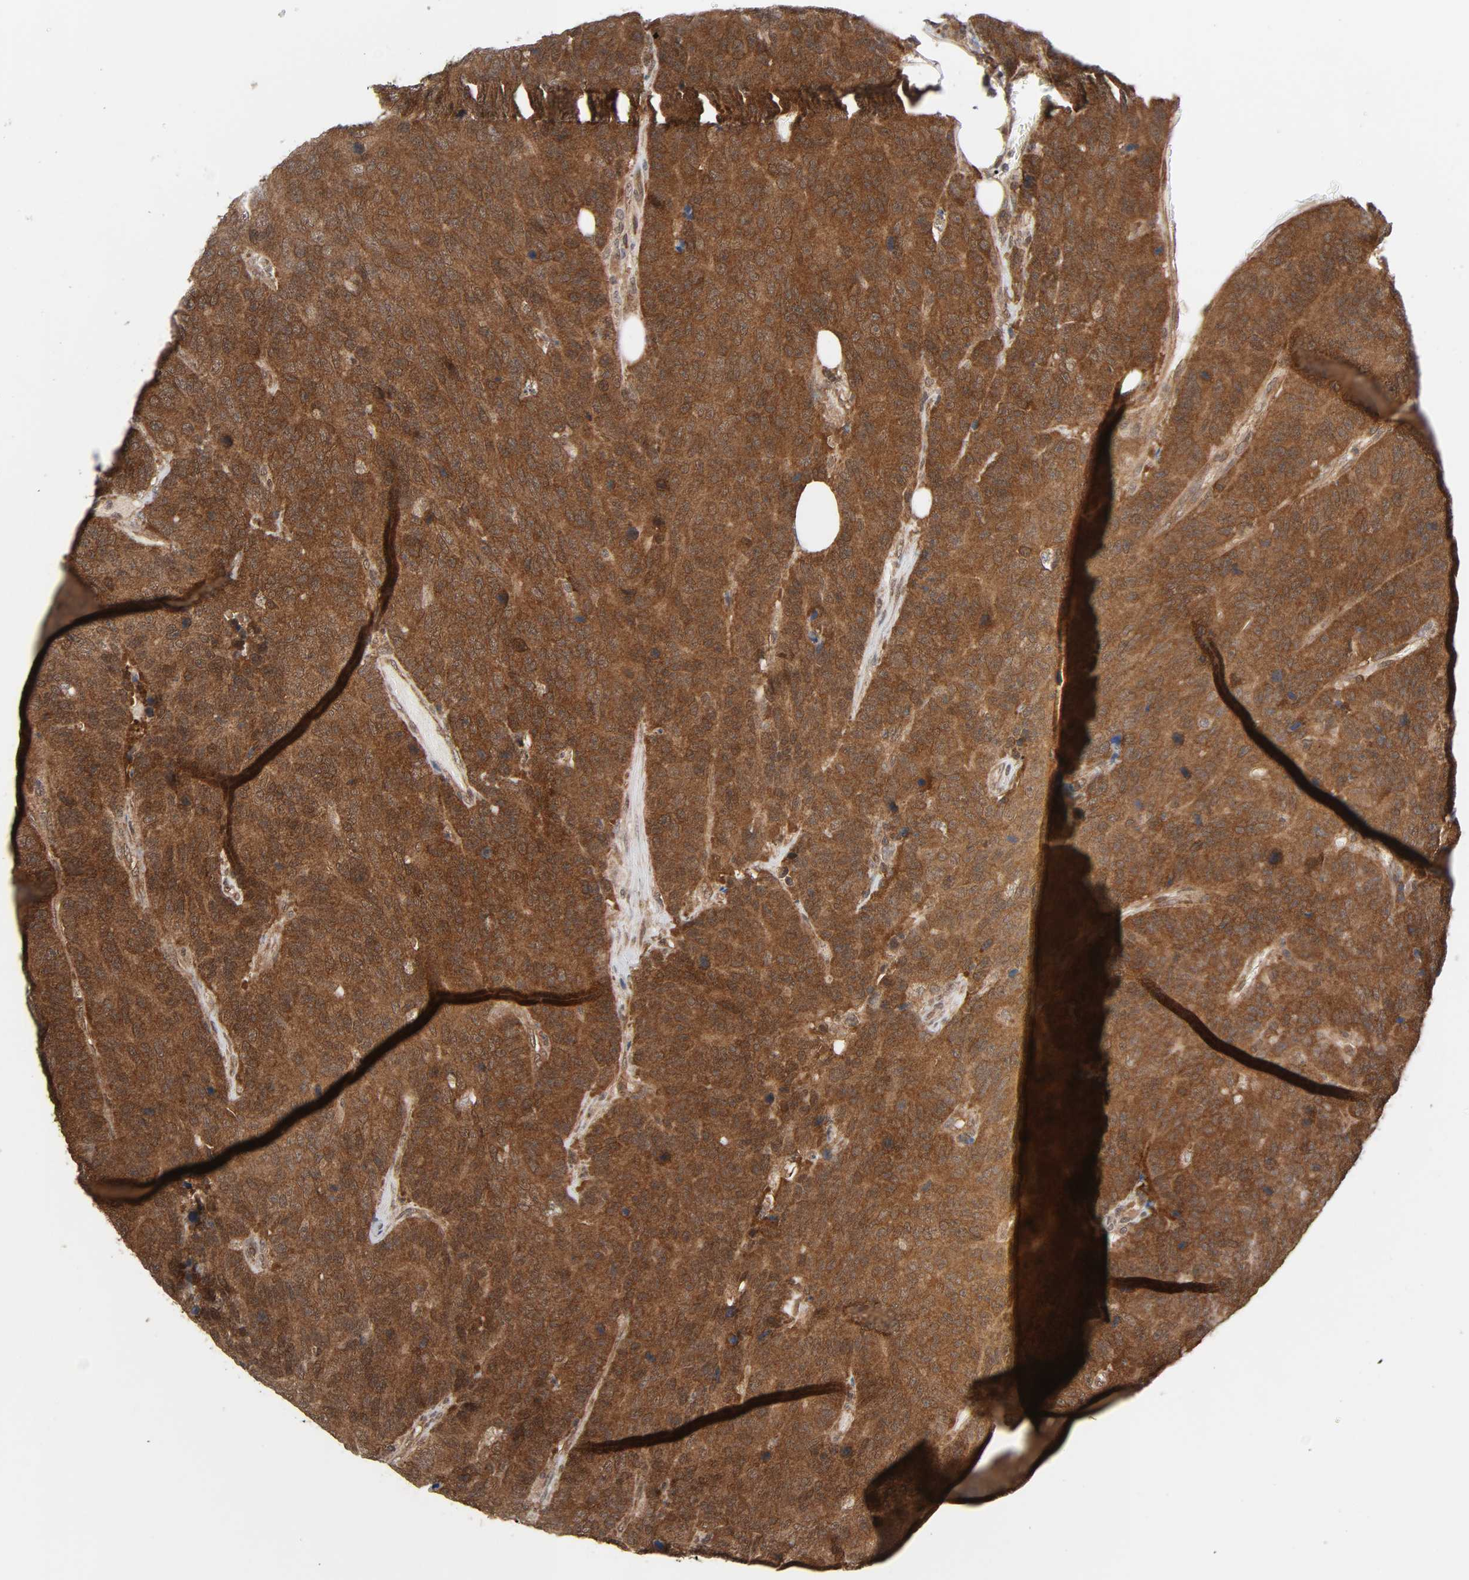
{"staining": {"intensity": "strong", "quantity": ">75%", "location": "cytoplasmic/membranous"}, "tissue": "colorectal cancer", "cell_type": "Tumor cells", "image_type": "cancer", "snomed": [{"axis": "morphology", "description": "Adenocarcinoma, NOS"}, {"axis": "topography", "description": "Colon"}], "caption": "Adenocarcinoma (colorectal) stained for a protein displays strong cytoplasmic/membranous positivity in tumor cells.", "gene": "GSK3A", "patient": {"sex": "female", "age": 86}}